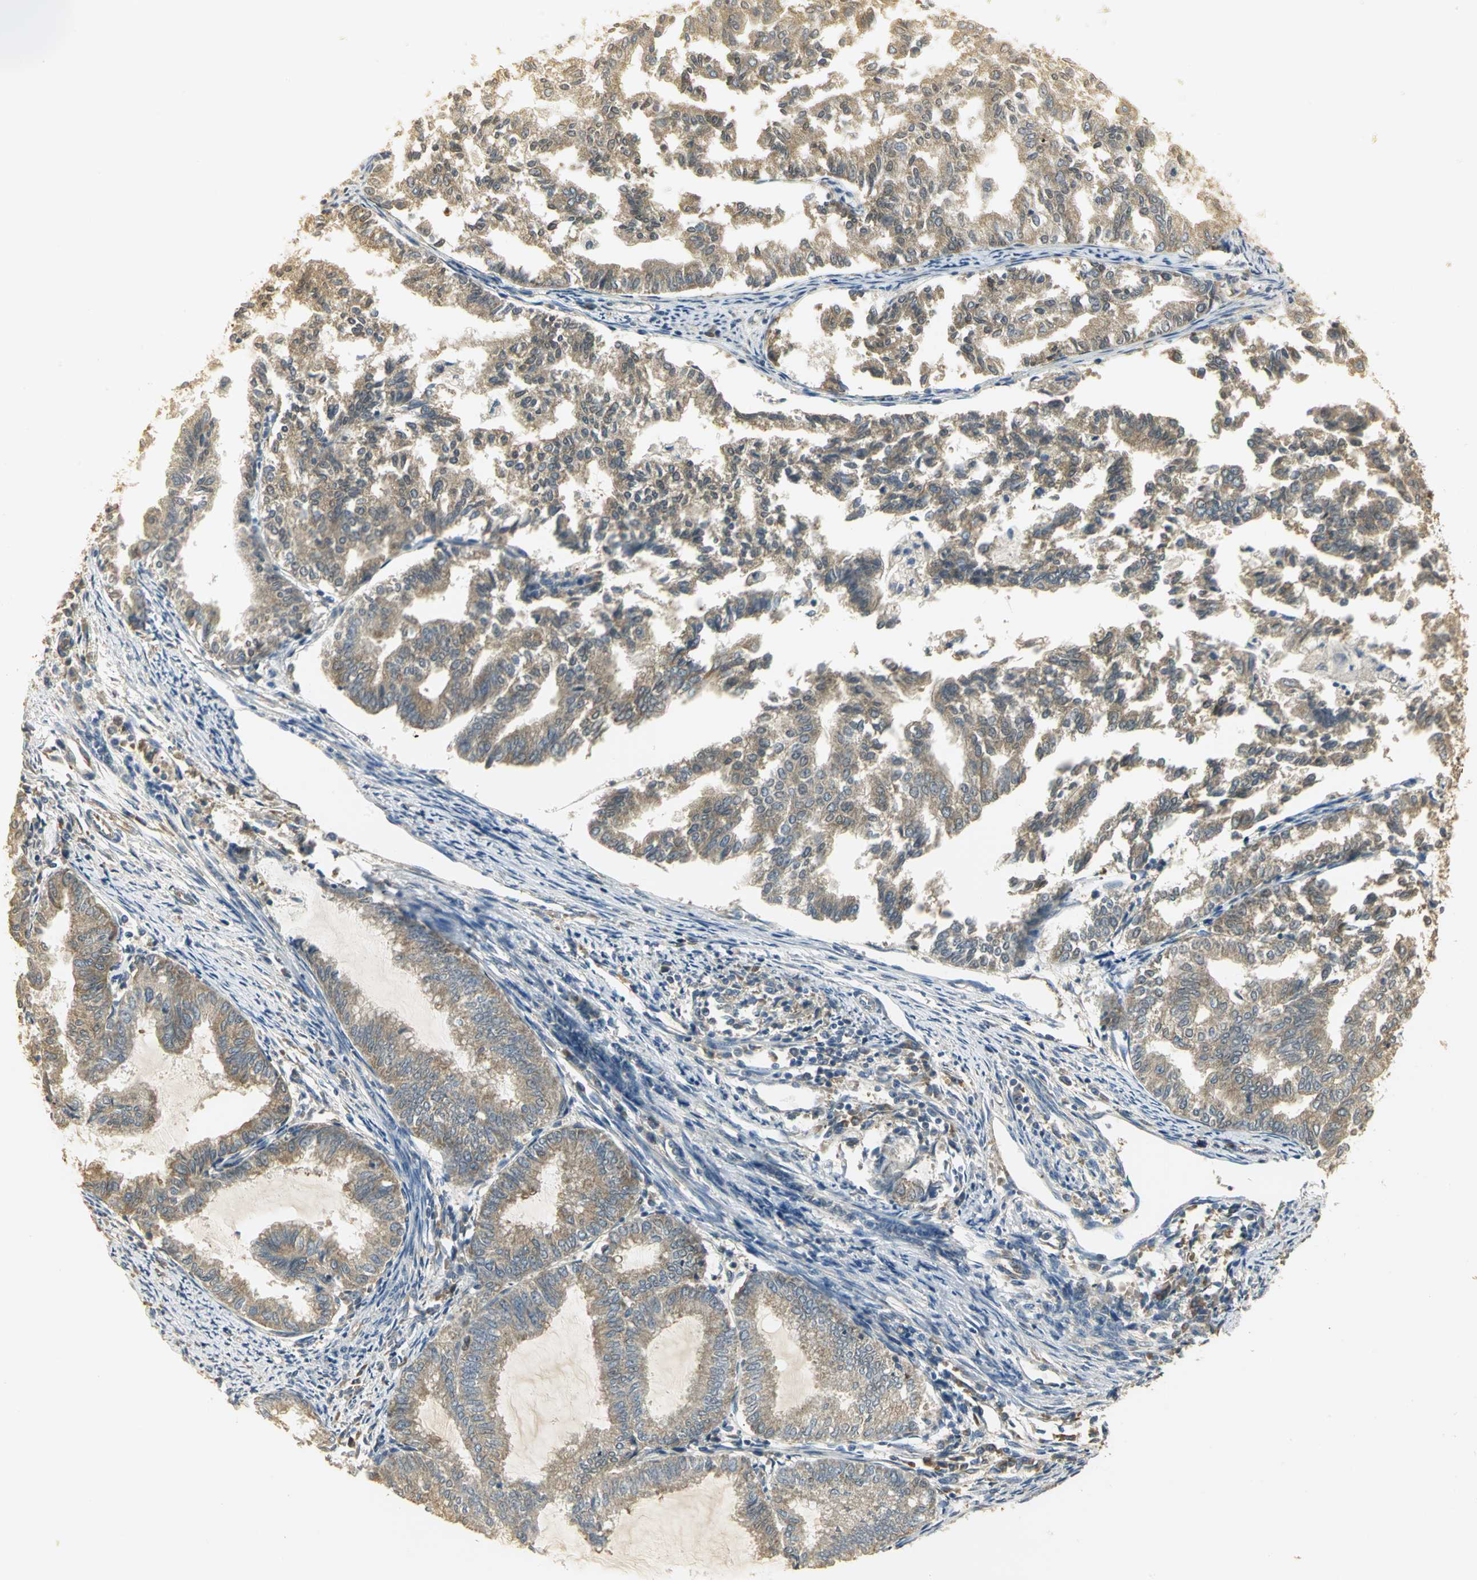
{"staining": {"intensity": "moderate", "quantity": ">75%", "location": "cytoplasmic/membranous"}, "tissue": "endometrial cancer", "cell_type": "Tumor cells", "image_type": "cancer", "snomed": [{"axis": "morphology", "description": "Adenocarcinoma, NOS"}, {"axis": "topography", "description": "Endometrium"}], "caption": "Protein positivity by immunohistochemistry (IHC) demonstrates moderate cytoplasmic/membranous expression in about >75% of tumor cells in adenocarcinoma (endometrial).", "gene": "RARS1", "patient": {"sex": "female", "age": 79}}